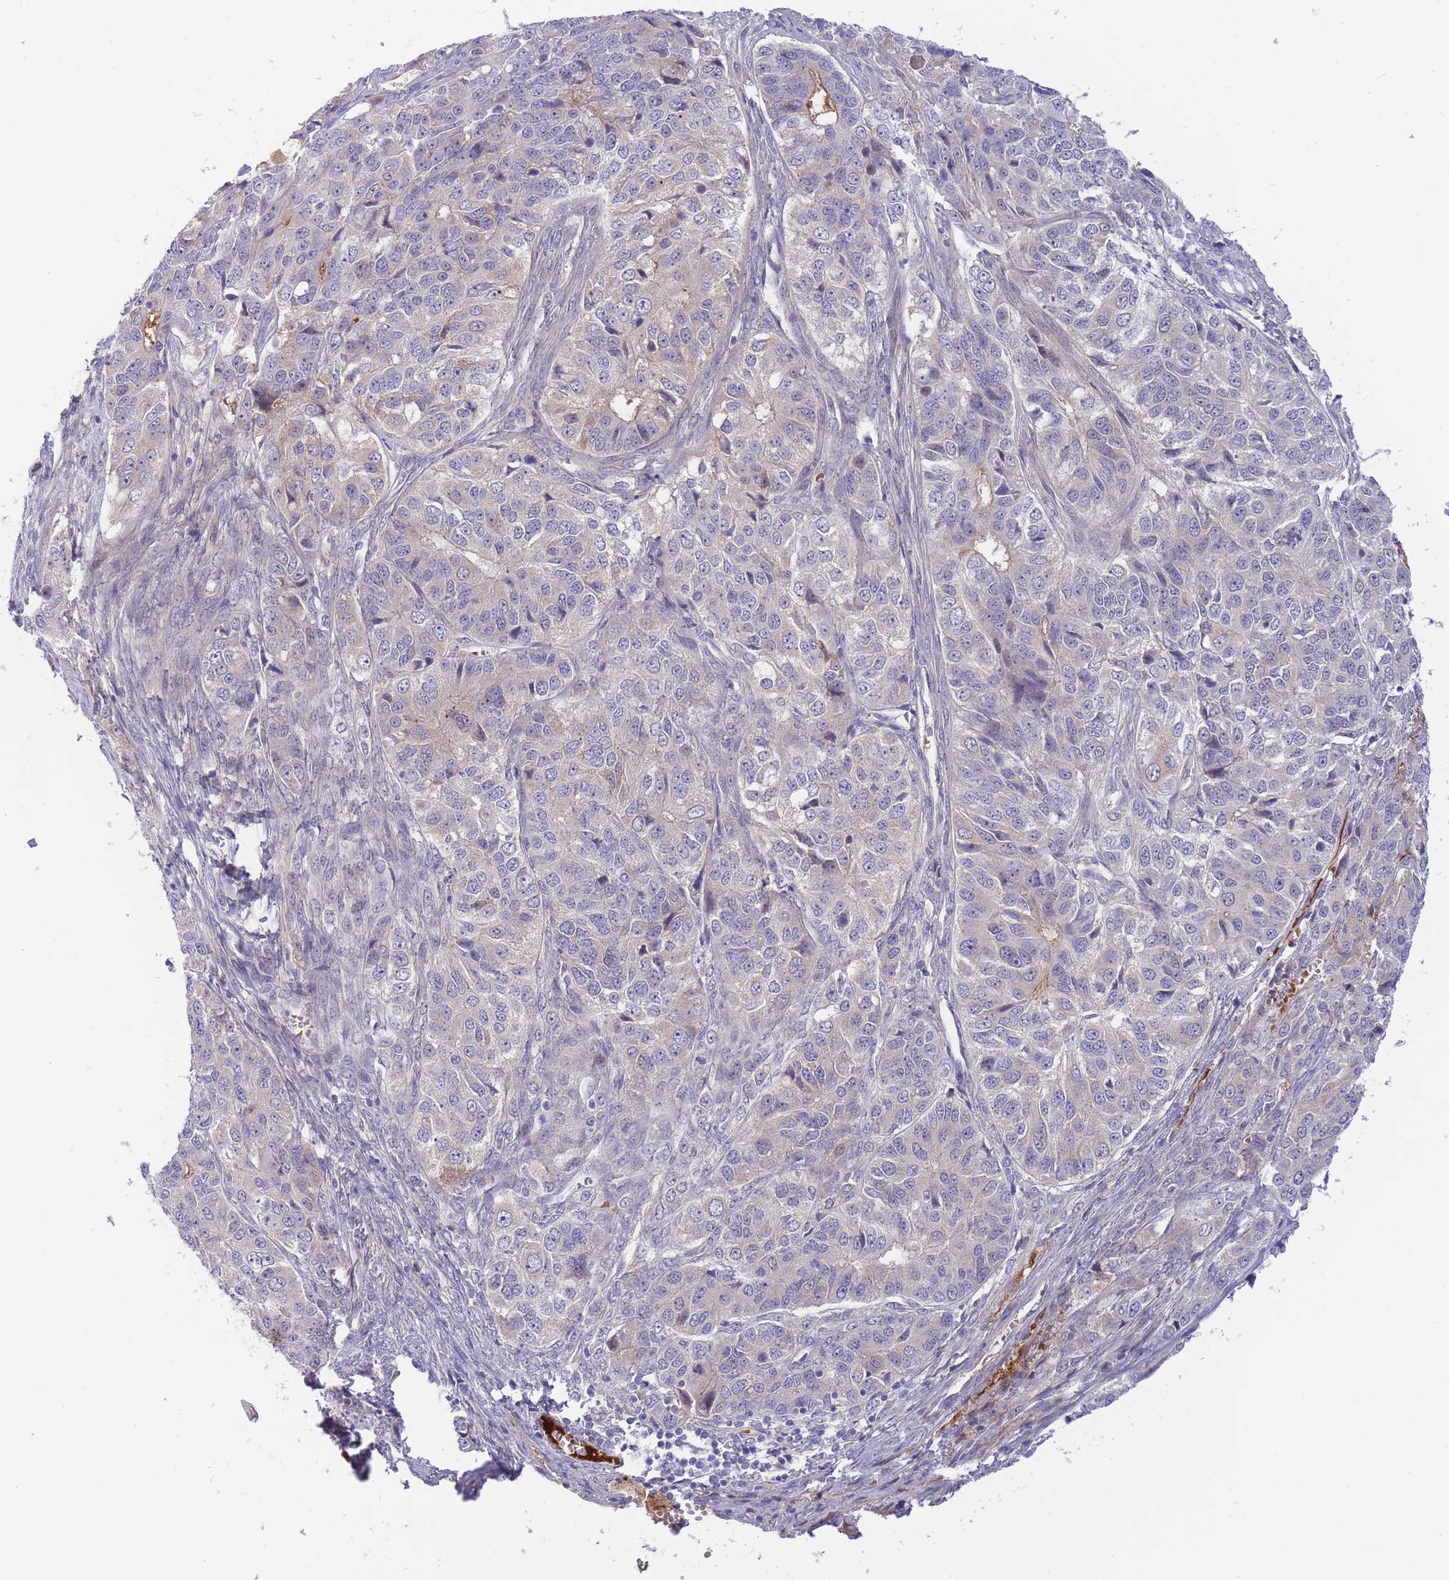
{"staining": {"intensity": "moderate", "quantity": "<25%", "location": "cytoplasmic/membranous"}, "tissue": "ovarian cancer", "cell_type": "Tumor cells", "image_type": "cancer", "snomed": [{"axis": "morphology", "description": "Carcinoma, endometroid"}, {"axis": "topography", "description": "Ovary"}], "caption": "Human ovarian endometroid carcinoma stained for a protein (brown) shows moderate cytoplasmic/membranous positive positivity in approximately <25% of tumor cells.", "gene": "APOL4", "patient": {"sex": "female", "age": 51}}